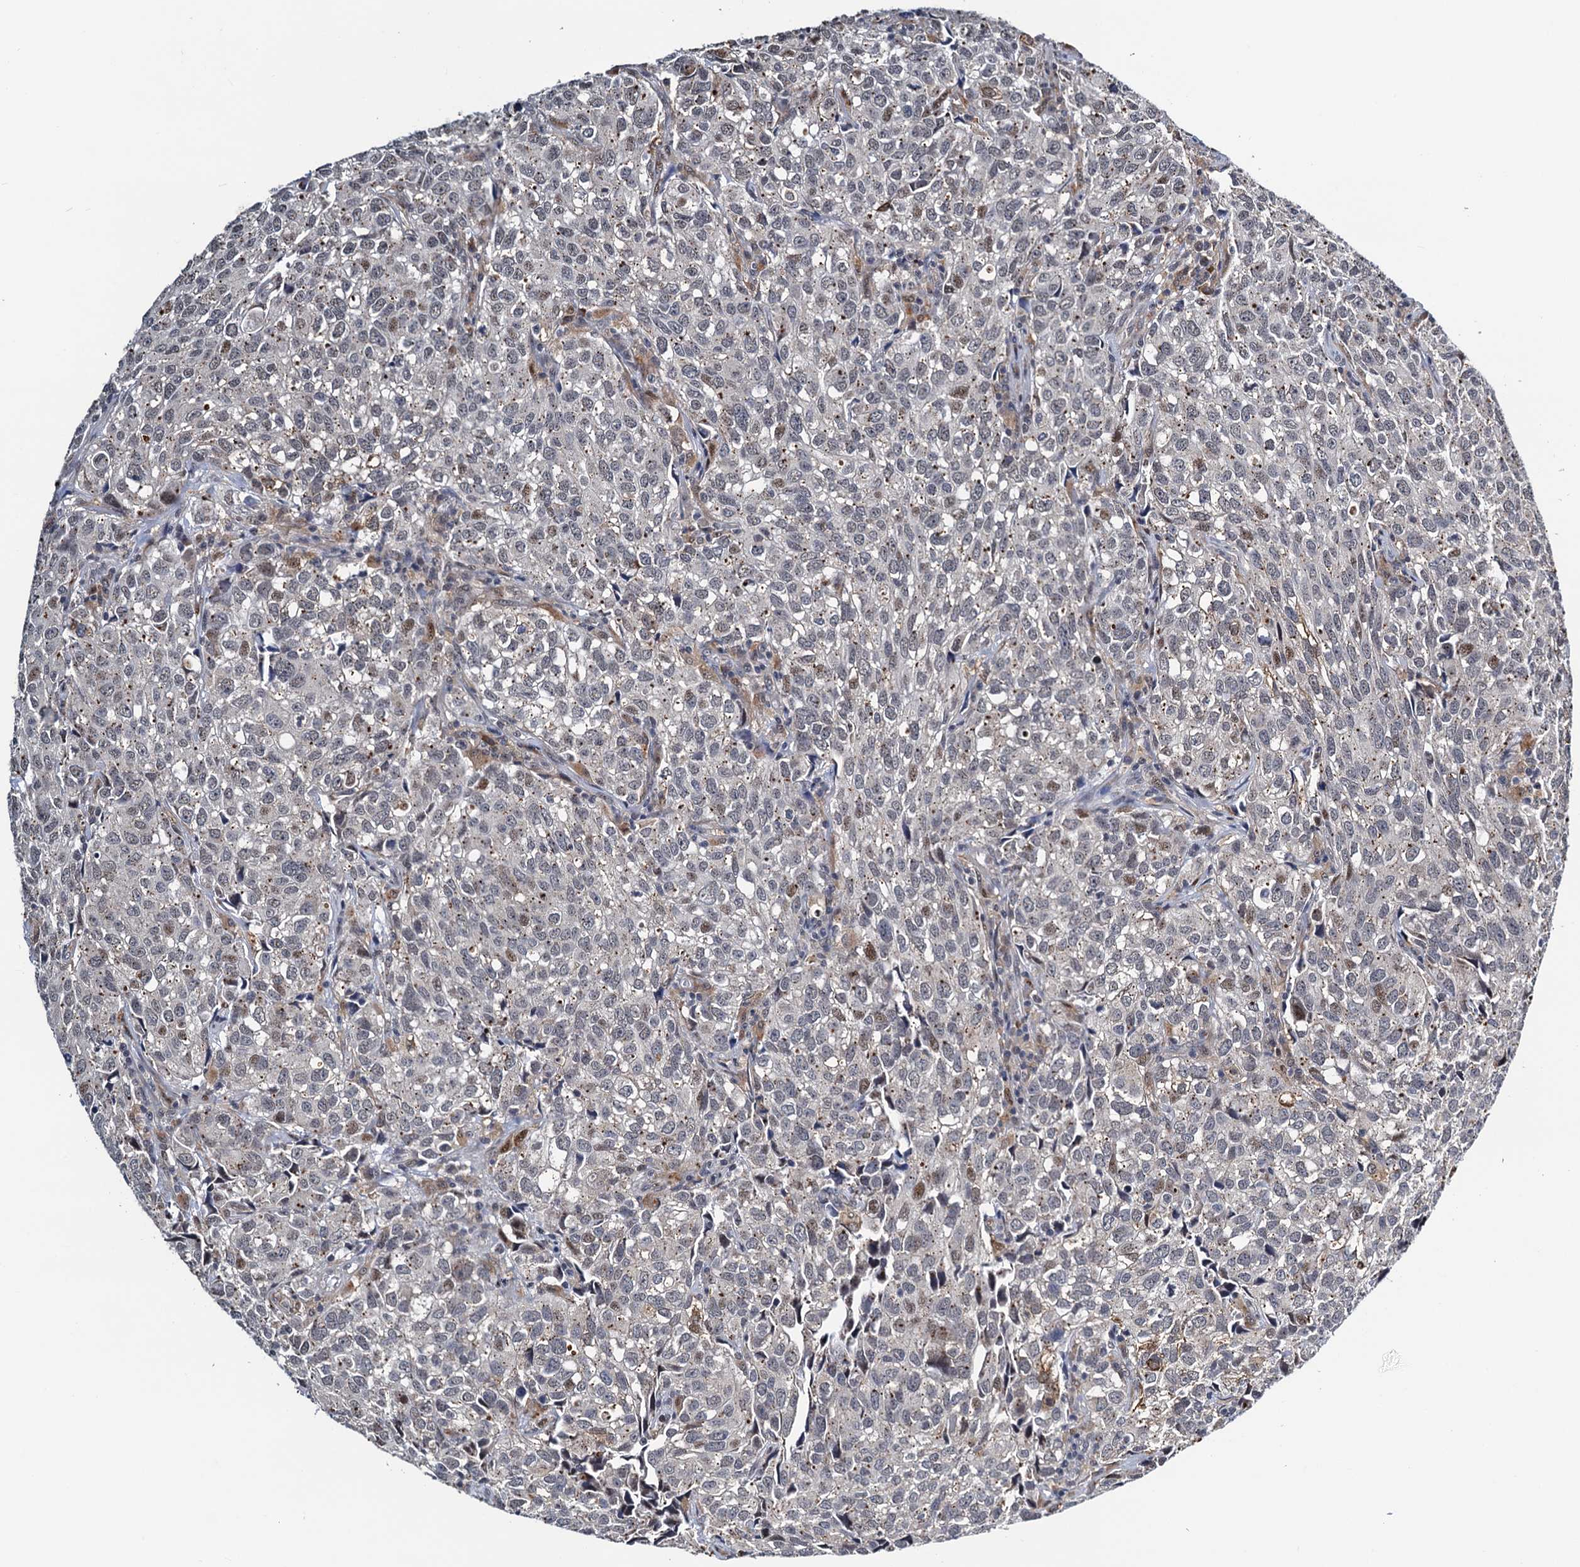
{"staining": {"intensity": "weak", "quantity": "<25%", "location": "nuclear"}, "tissue": "urothelial cancer", "cell_type": "Tumor cells", "image_type": "cancer", "snomed": [{"axis": "morphology", "description": "Urothelial carcinoma, High grade"}, {"axis": "topography", "description": "Urinary bladder"}], "caption": "Immunohistochemistry (IHC) image of human high-grade urothelial carcinoma stained for a protein (brown), which shows no expression in tumor cells.", "gene": "FAM222A", "patient": {"sex": "female", "age": 75}}